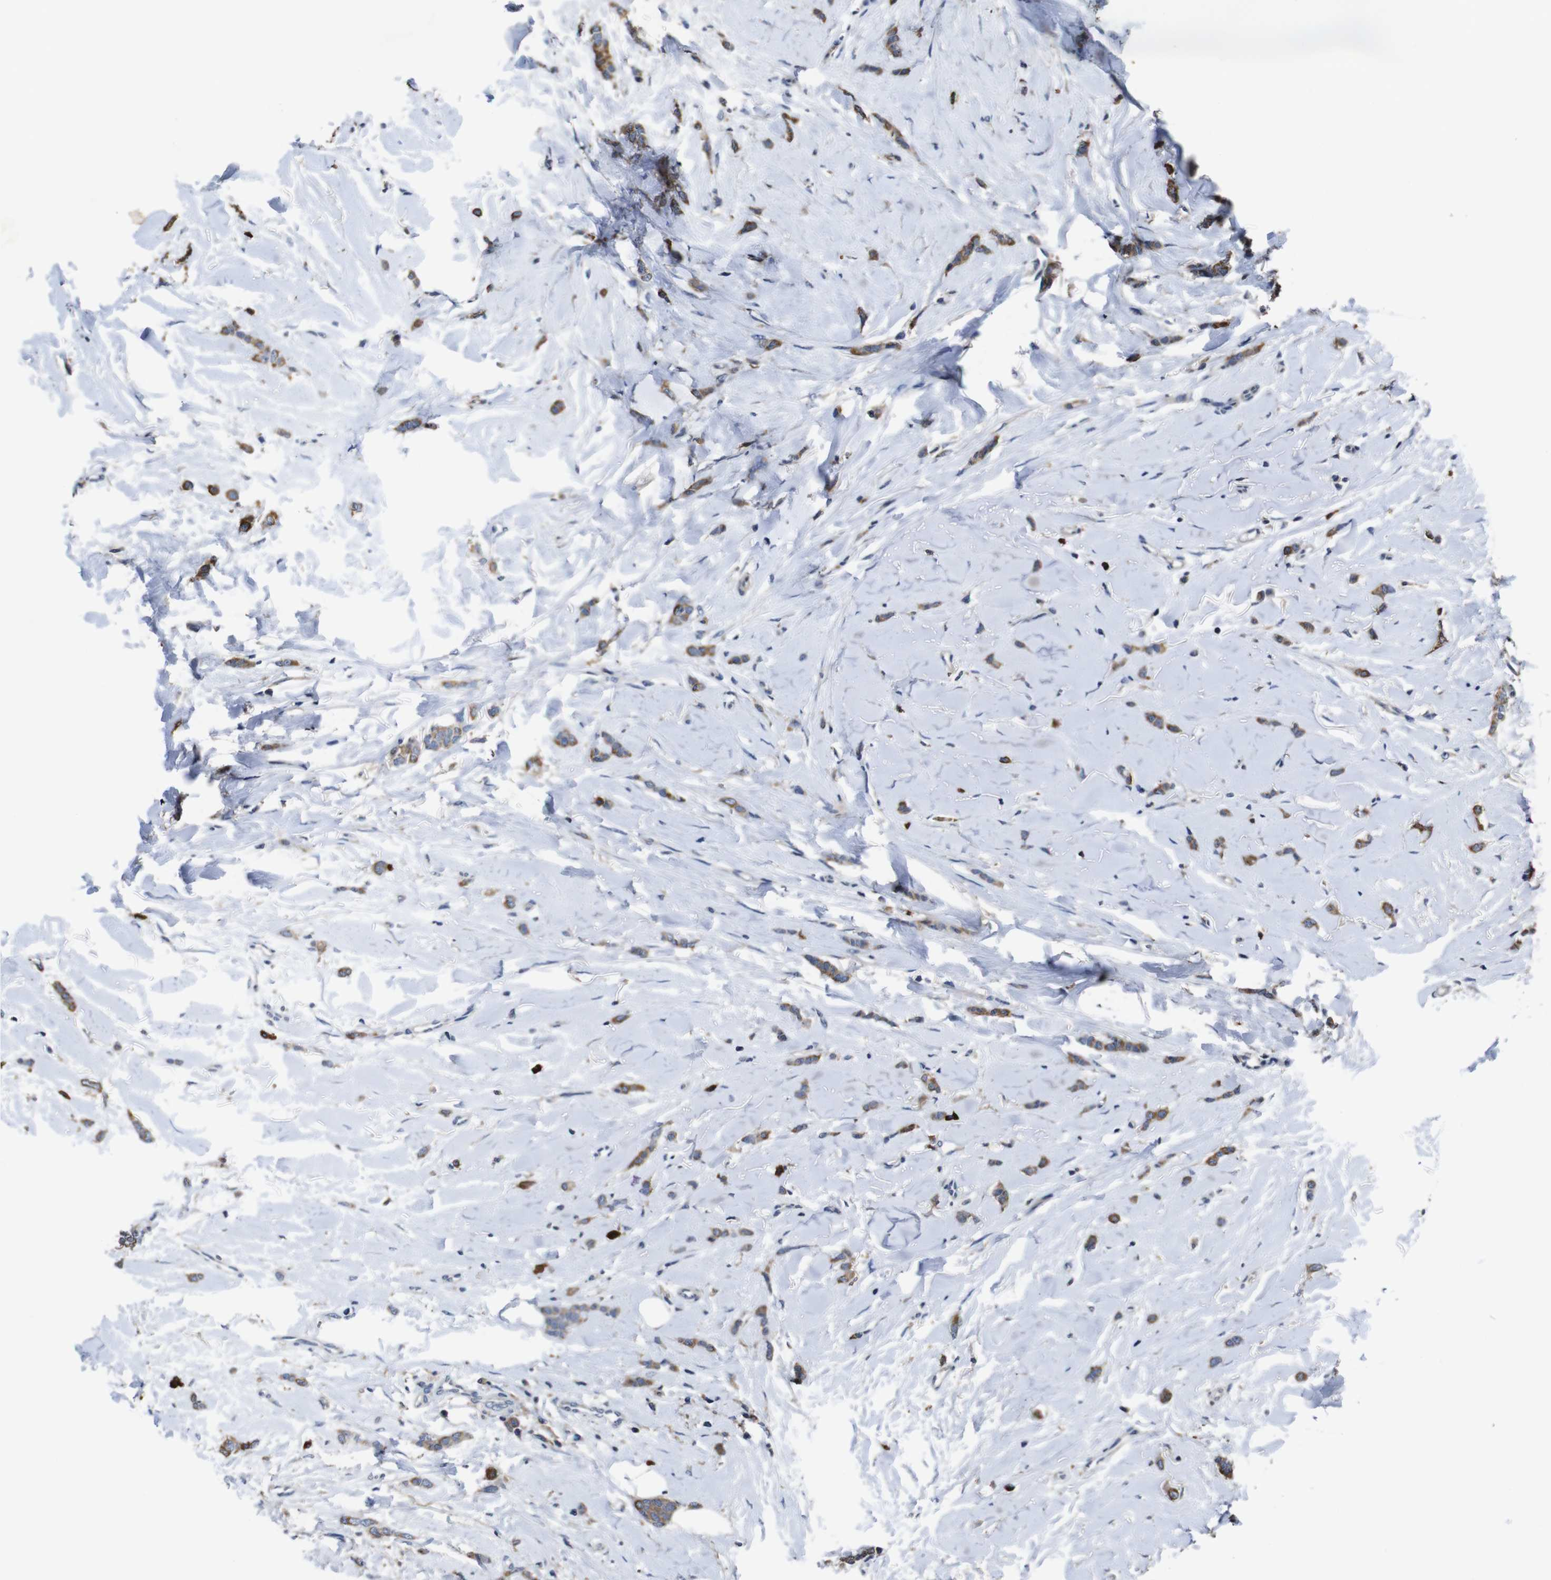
{"staining": {"intensity": "moderate", "quantity": ">75%", "location": "cytoplasmic/membranous"}, "tissue": "breast cancer", "cell_type": "Tumor cells", "image_type": "cancer", "snomed": [{"axis": "morphology", "description": "Lobular carcinoma"}, {"axis": "topography", "description": "Skin"}, {"axis": "topography", "description": "Breast"}], "caption": "Immunohistochemistry (IHC) staining of lobular carcinoma (breast), which shows medium levels of moderate cytoplasmic/membranous staining in approximately >75% of tumor cells indicating moderate cytoplasmic/membranous protein expression. The staining was performed using DAB (3,3'-diaminobenzidine) (brown) for protein detection and nuclei were counterstained in hematoxylin (blue).", "gene": "GLIPR1", "patient": {"sex": "female", "age": 46}}